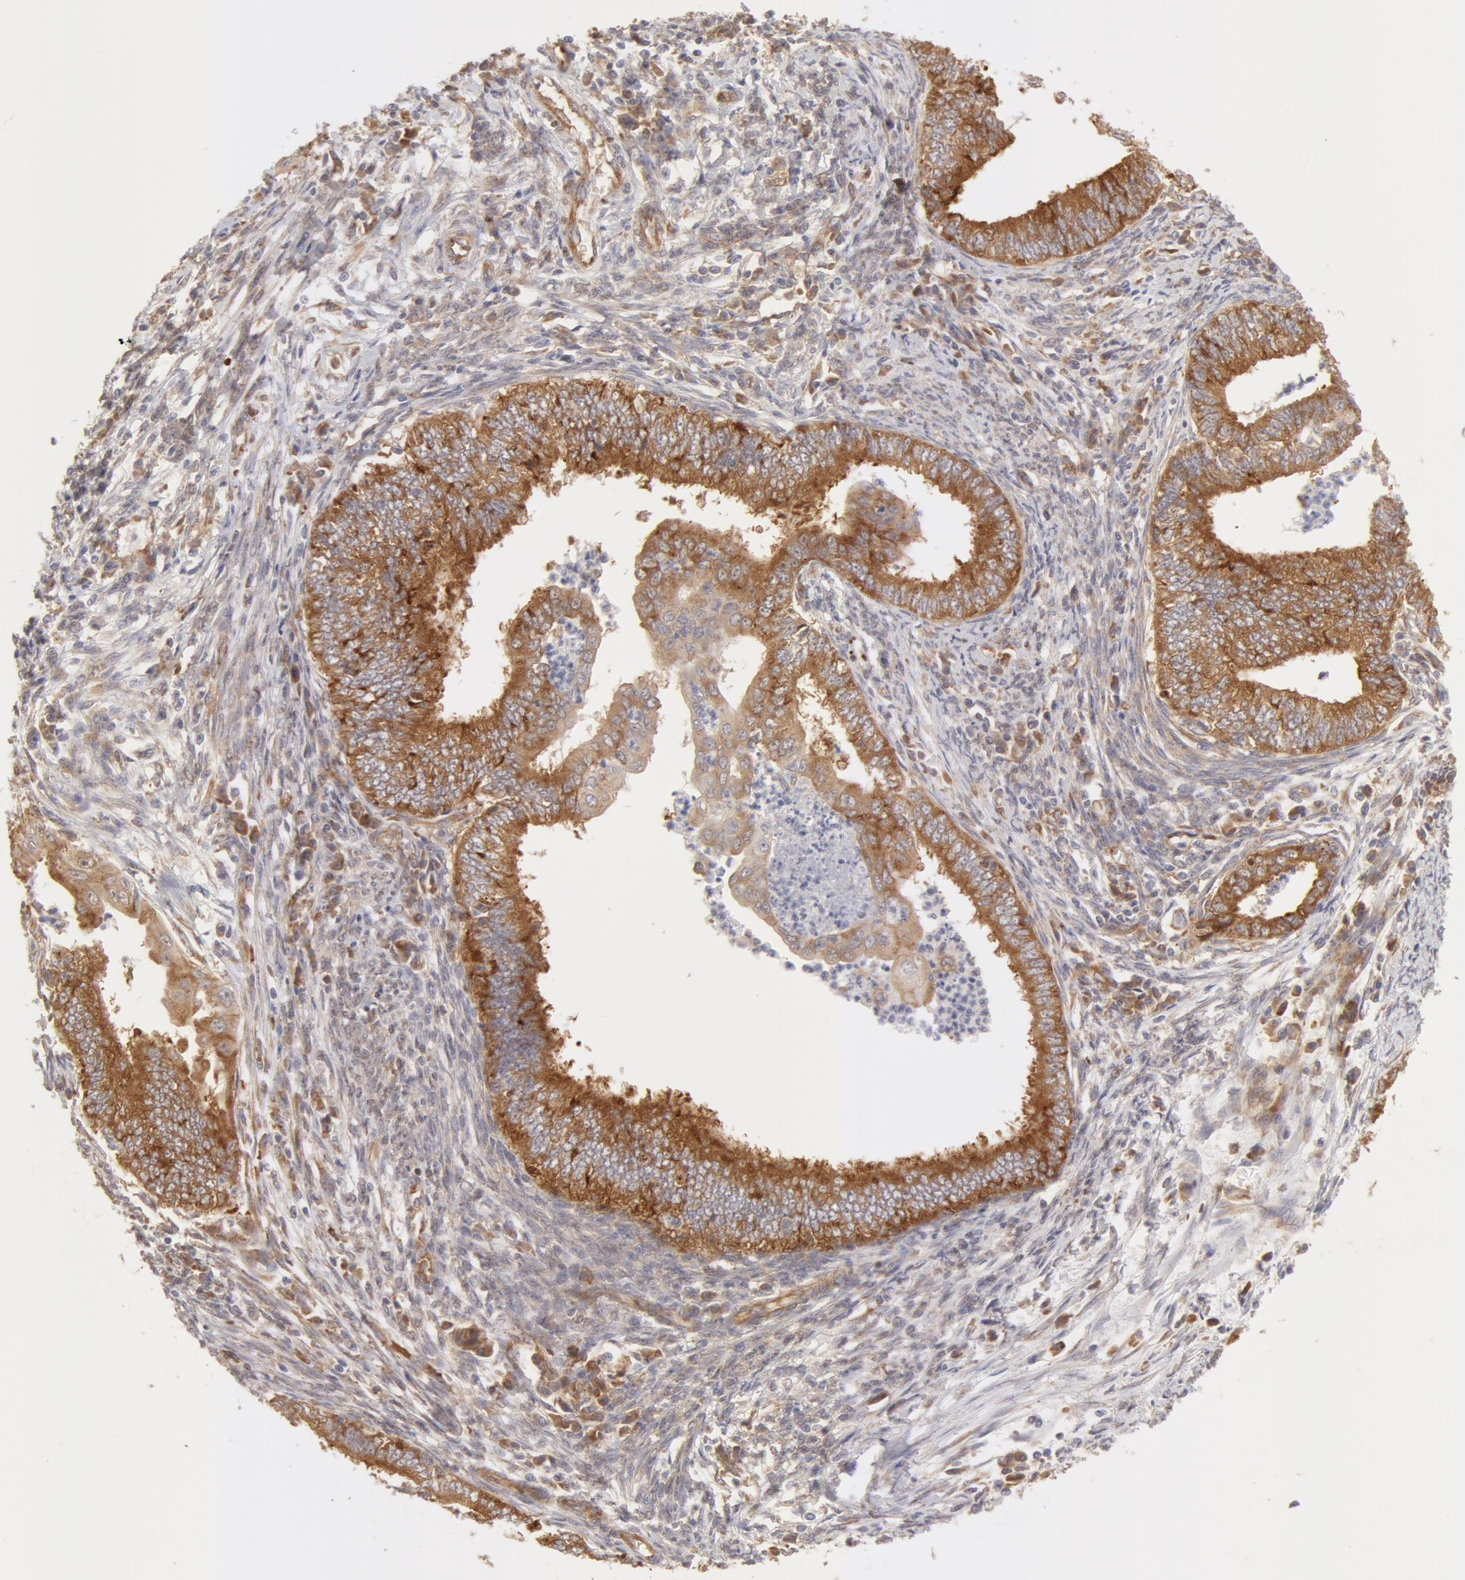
{"staining": {"intensity": "moderate", "quantity": "25%-75%", "location": "cytoplasmic/membranous"}, "tissue": "endometrial cancer", "cell_type": "Tumor cells", "image_type": "cancer", "snomed": [{"axis": "morphology", "description": "Adenocarcinoma, NOS"}, {"axis": "topography", "description": "Endometrium"}], "caption": "A medium amount of moderate cytoplasmic/membranous positivity is identified in approximately 25%-75% of tumor cells in endometrial cancer tissue.", "gene": "DDX3Y", "patient": {"sex": "female", "age": 66}}